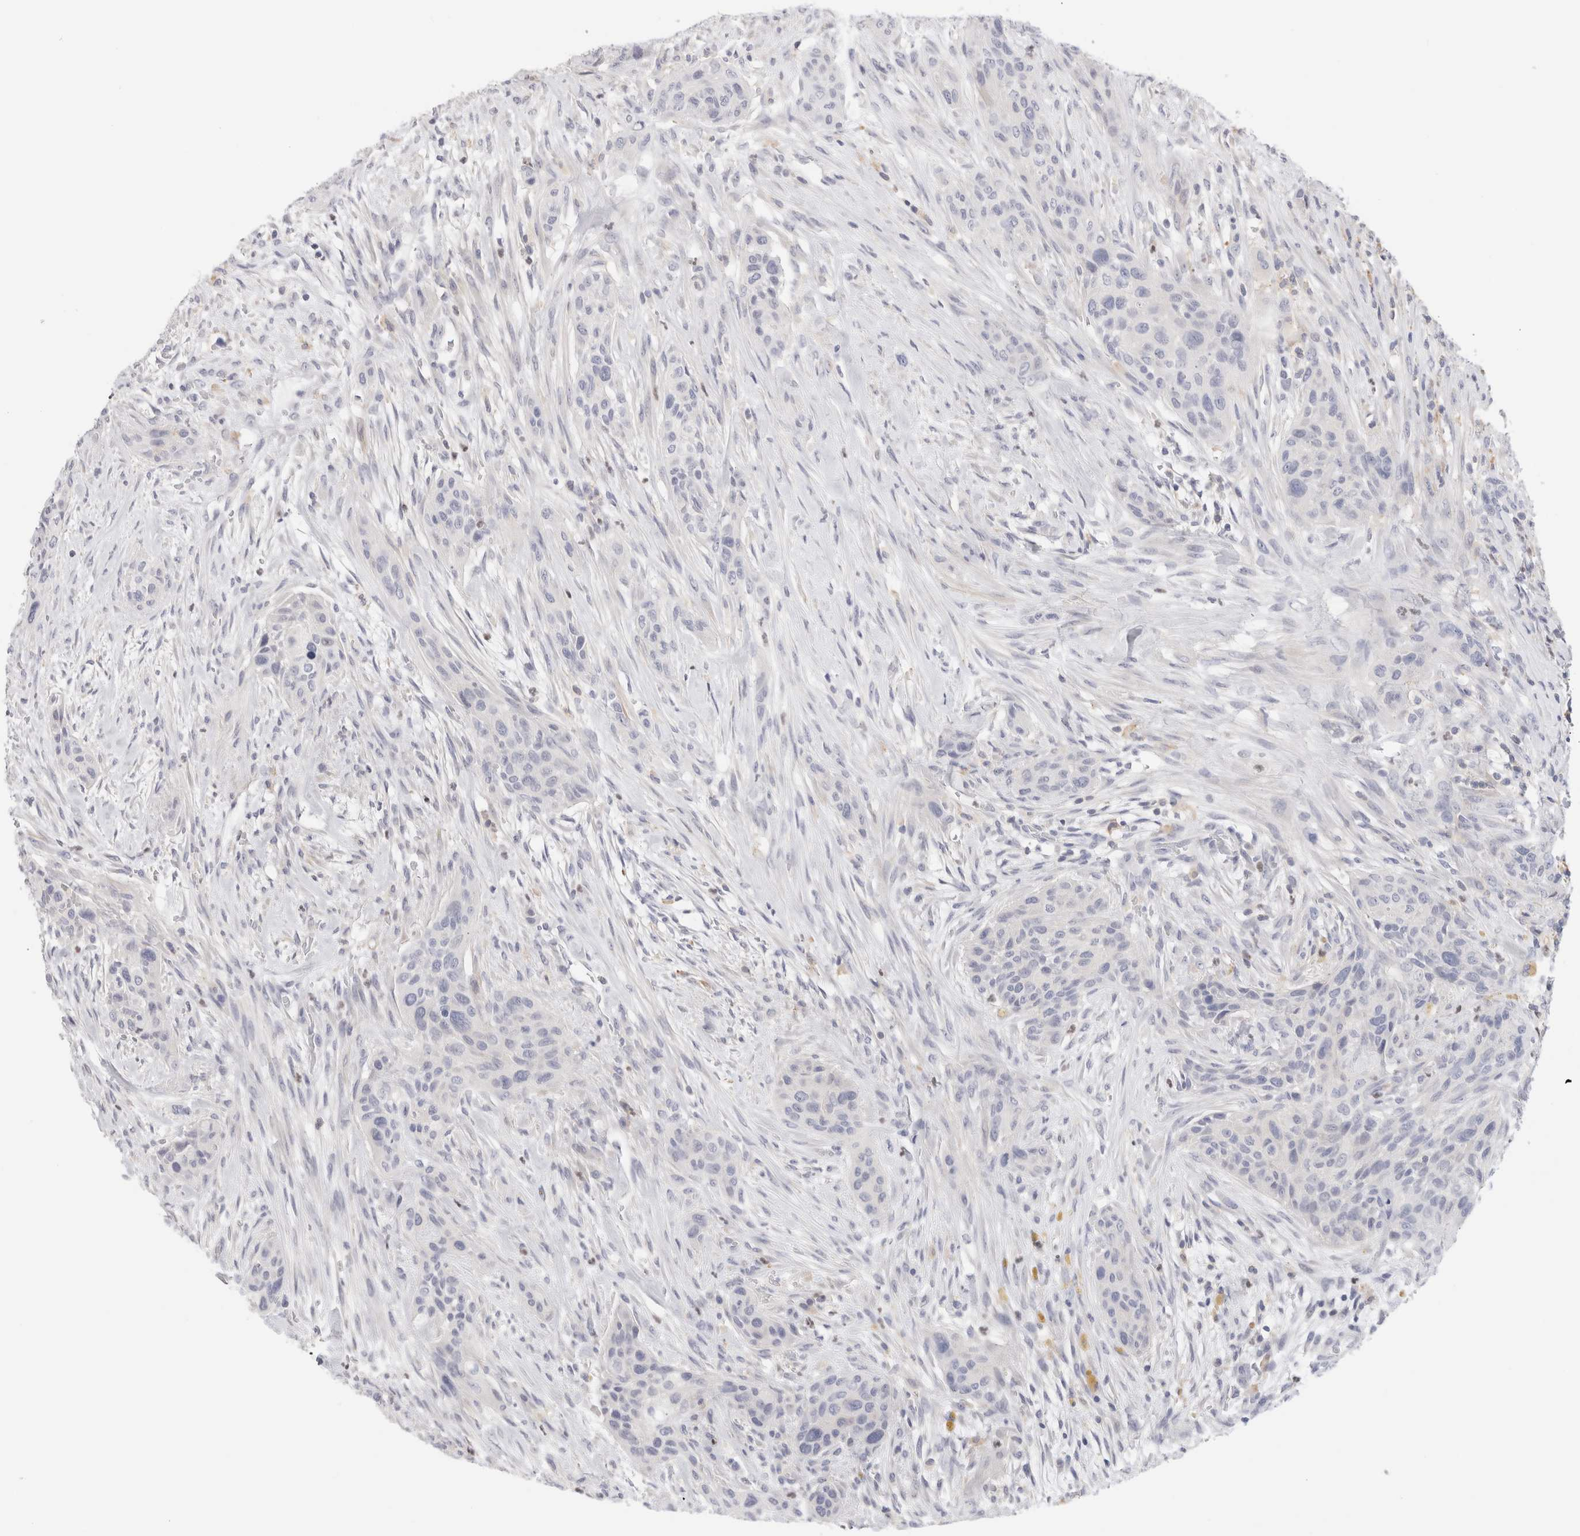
{"staining": {"intensity": "negative", "quantity": "none", "location": "none"}, "tissue": "urothelial cancer", "cell_type": "Tumor cells", "image_type": "cancer", "snomed": [{"axis": "morphology", "description": "Urothelial carcinoma, High grade"}, {"axis": "topography", "description": "Urinary bladder"}], "caption": "The immunohistochemistry micrograph has no significant expression in tumor cells of urothelial cancer tissue. (IHC, brightfield microscopy, high magnification).", "gene": "ADAM30", "patient": {"sex": "male", "age": 35}}